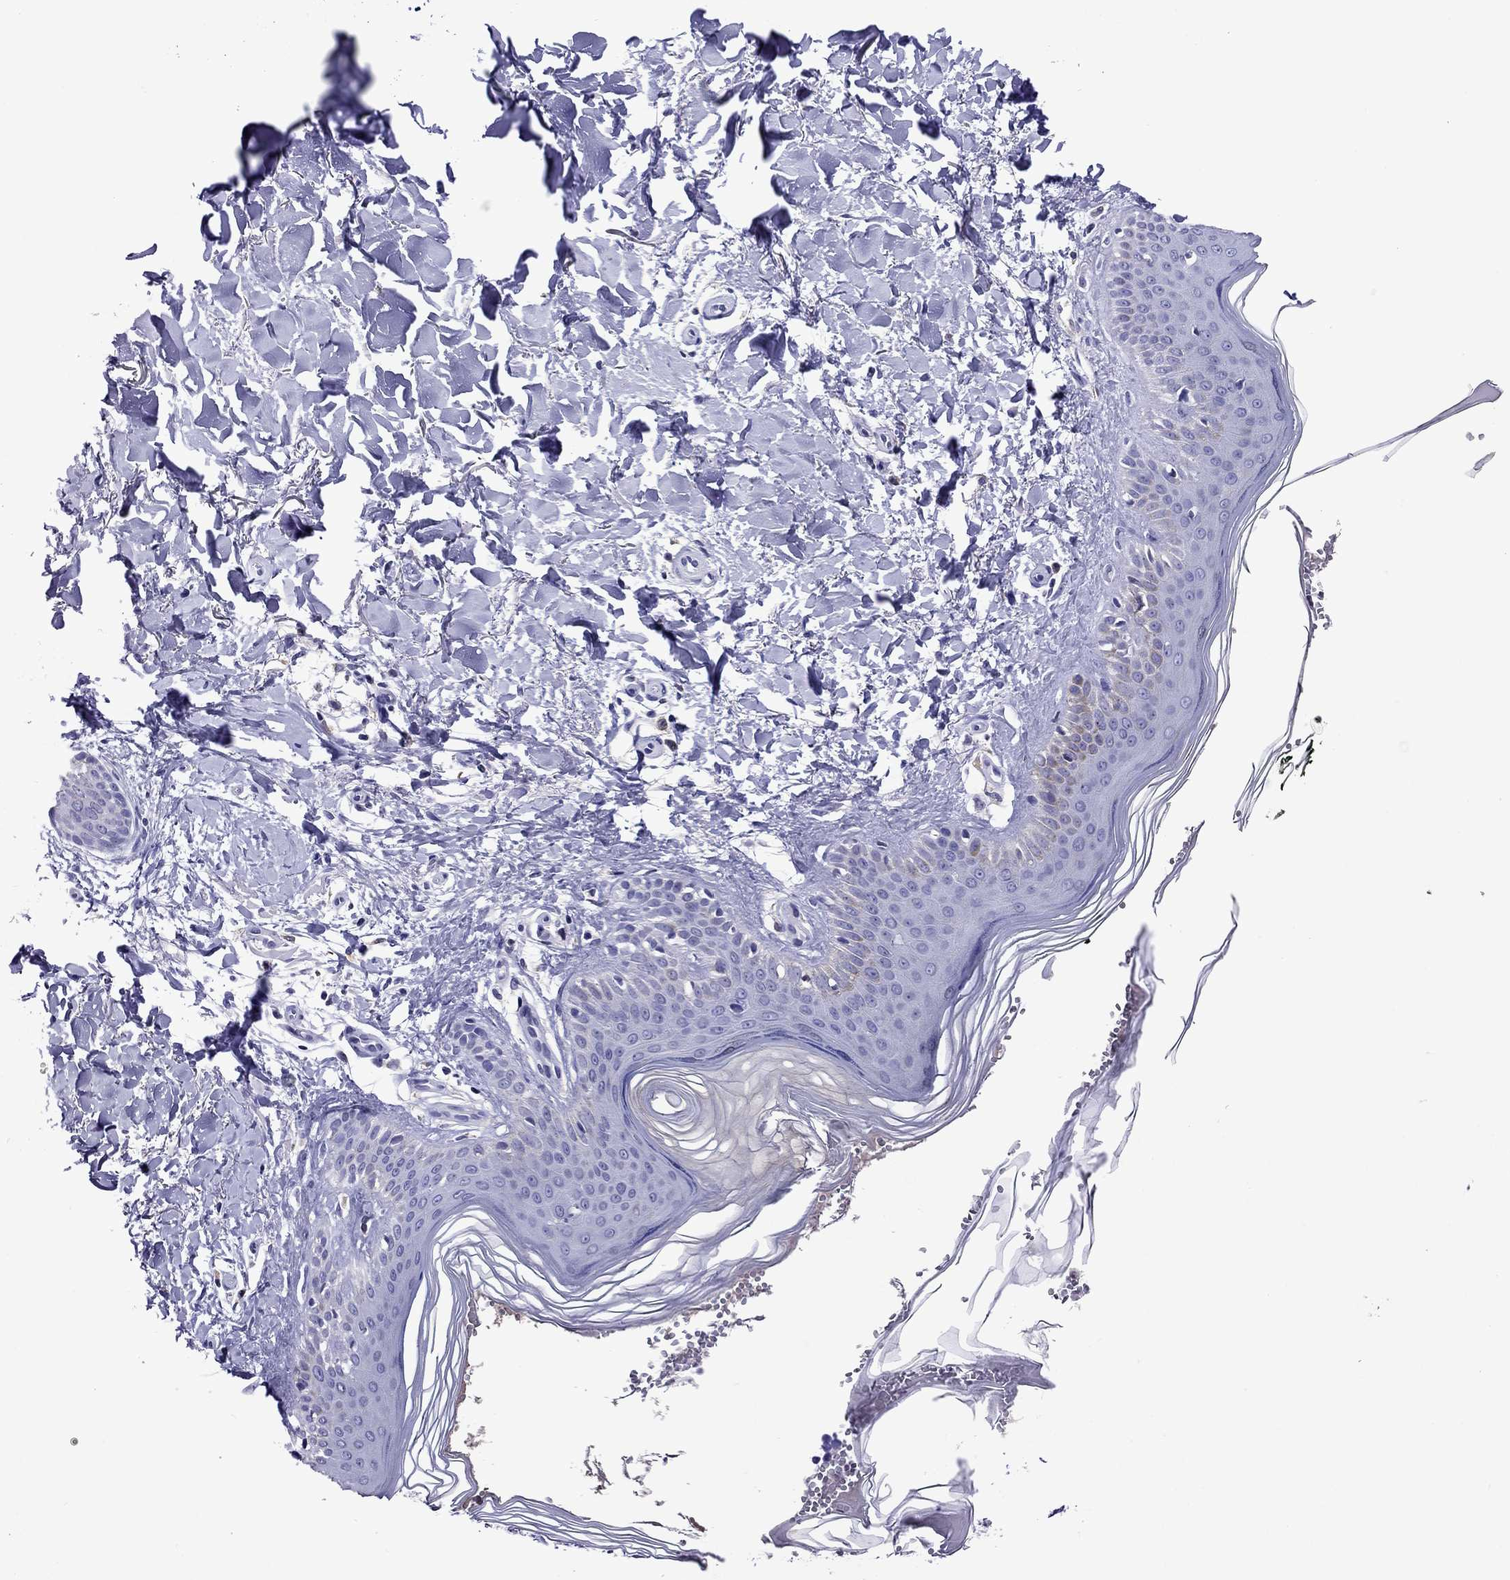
{"staining": {"intensity": "negative", "quantity": "none", "location": "none"}, "tissue": "melanoma", "cell_type": "Tumor cells", "image_type": "cancer", "snomed": [{"axis": "morphology", "description": "Malignant melanoma, NOS"}, {"axis": "topography", "description": "Skin"}], "caption": "This image is of melanoma stained with immunohistochemistry (IHC) to label a protein in brown with the nuclei are counter-stained blue. There is no expression in tumor cells. Brightfield microscopy of IHC stained with DAB (3,3'-diaminobenzidine) (brown) and hematoxylin (blue), captured at high magnification.", "gene": "SCG2", "patient": {"sex": "female", "age": 73}}